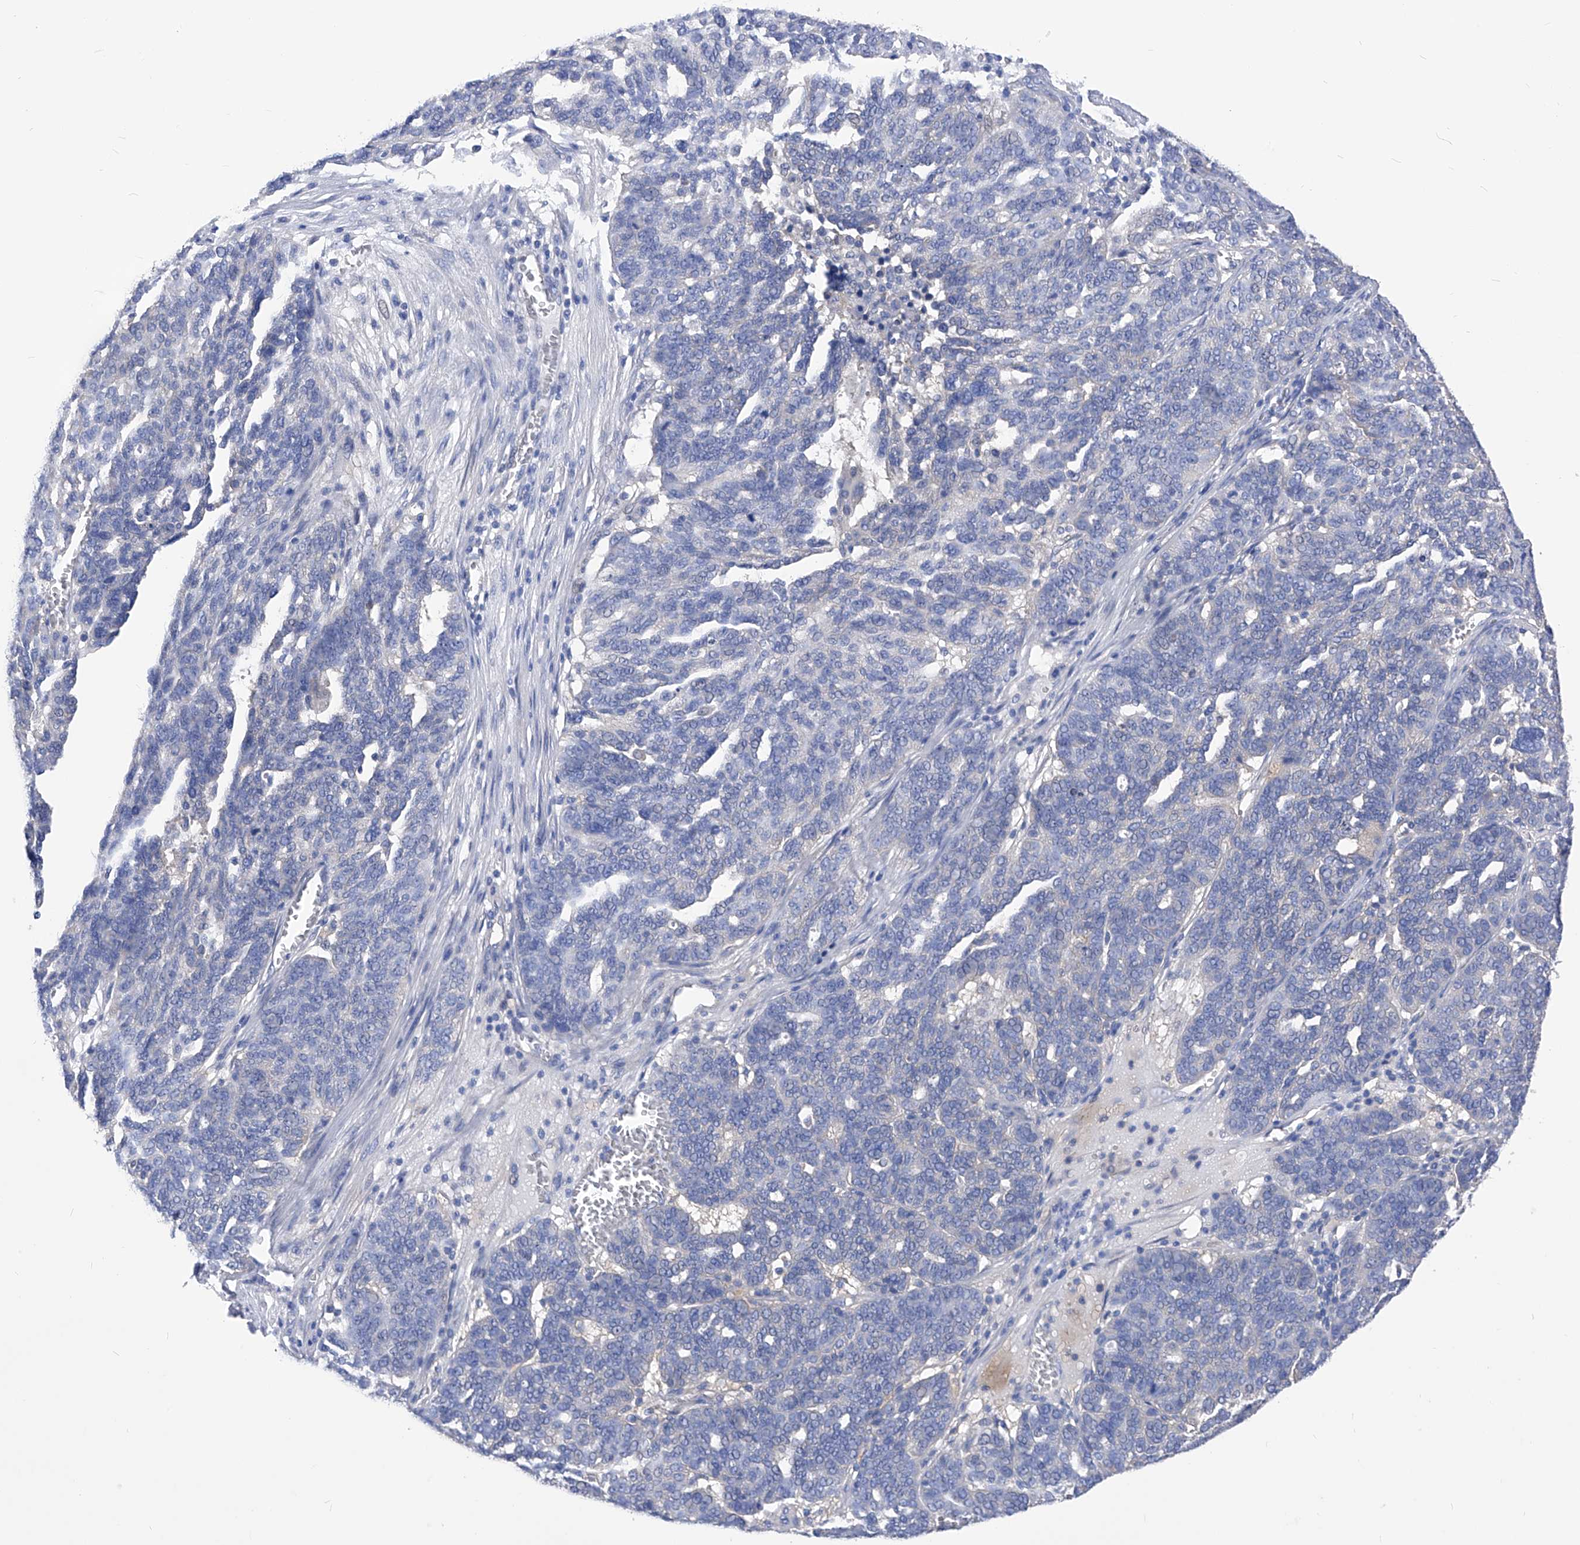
{"staining": {"intensity": "negative", "quantity": "none", "location": "none"}, "tissue": "ovarian cancer", "cell_type": "Tumor cells", "image_type": "cancer", "snomed": [{"axis": "morphology", "description": "Cystadenocarcinoma, serous, NOS"}, {"axis": "topography", "description": "Ovary"}], "caption": "An IHC photomicrograph of ovarian cancer is shown. There is no staining in tumor cells of ovarian cancer.", "gene": "XPNPEP1", "patient": {"sex": "female", "age": 59}}